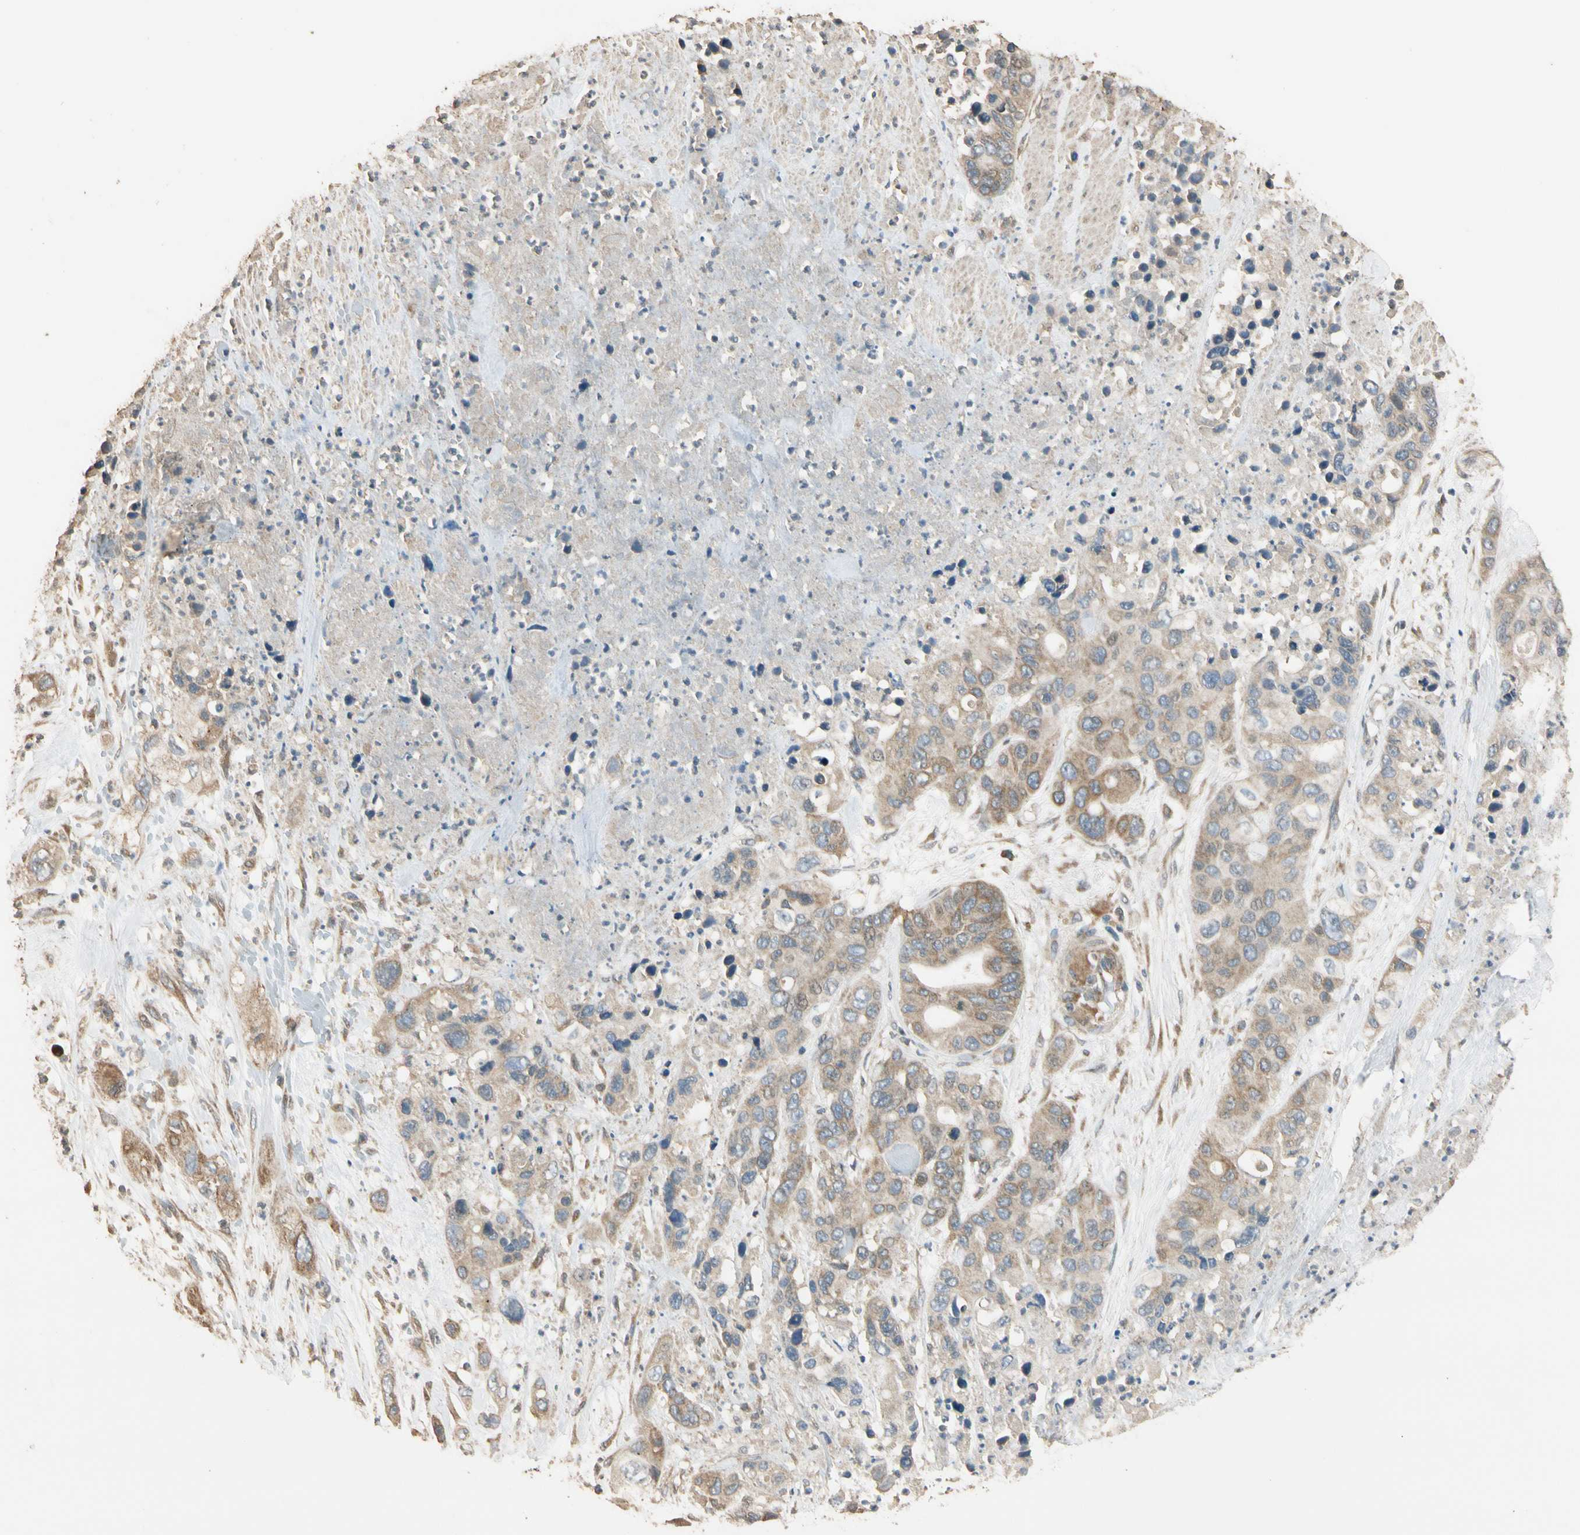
{"staining": {"intensity": "moderate", "quantity": ">75%", "location": "cytoplasmic/membranous"}, "tissue": "pancreatic cancer", "cell_type": "Tumor cells", "image_type": "cancer", "snomed": [{"axis": "morphology", "description": "Adenocarcinoma, NOS"}, {"axis": "topography", "description": "Pancreas"}], "caption": "This is a micrograph of immunohistochemistry (IHC) staining of adenocarcinoma (pancreatic), which shows moderate expression in the cytoplasmic/membranous of tumor cells.", "gene": "STX18", "patient": {"sex": "female", "age": 71}}